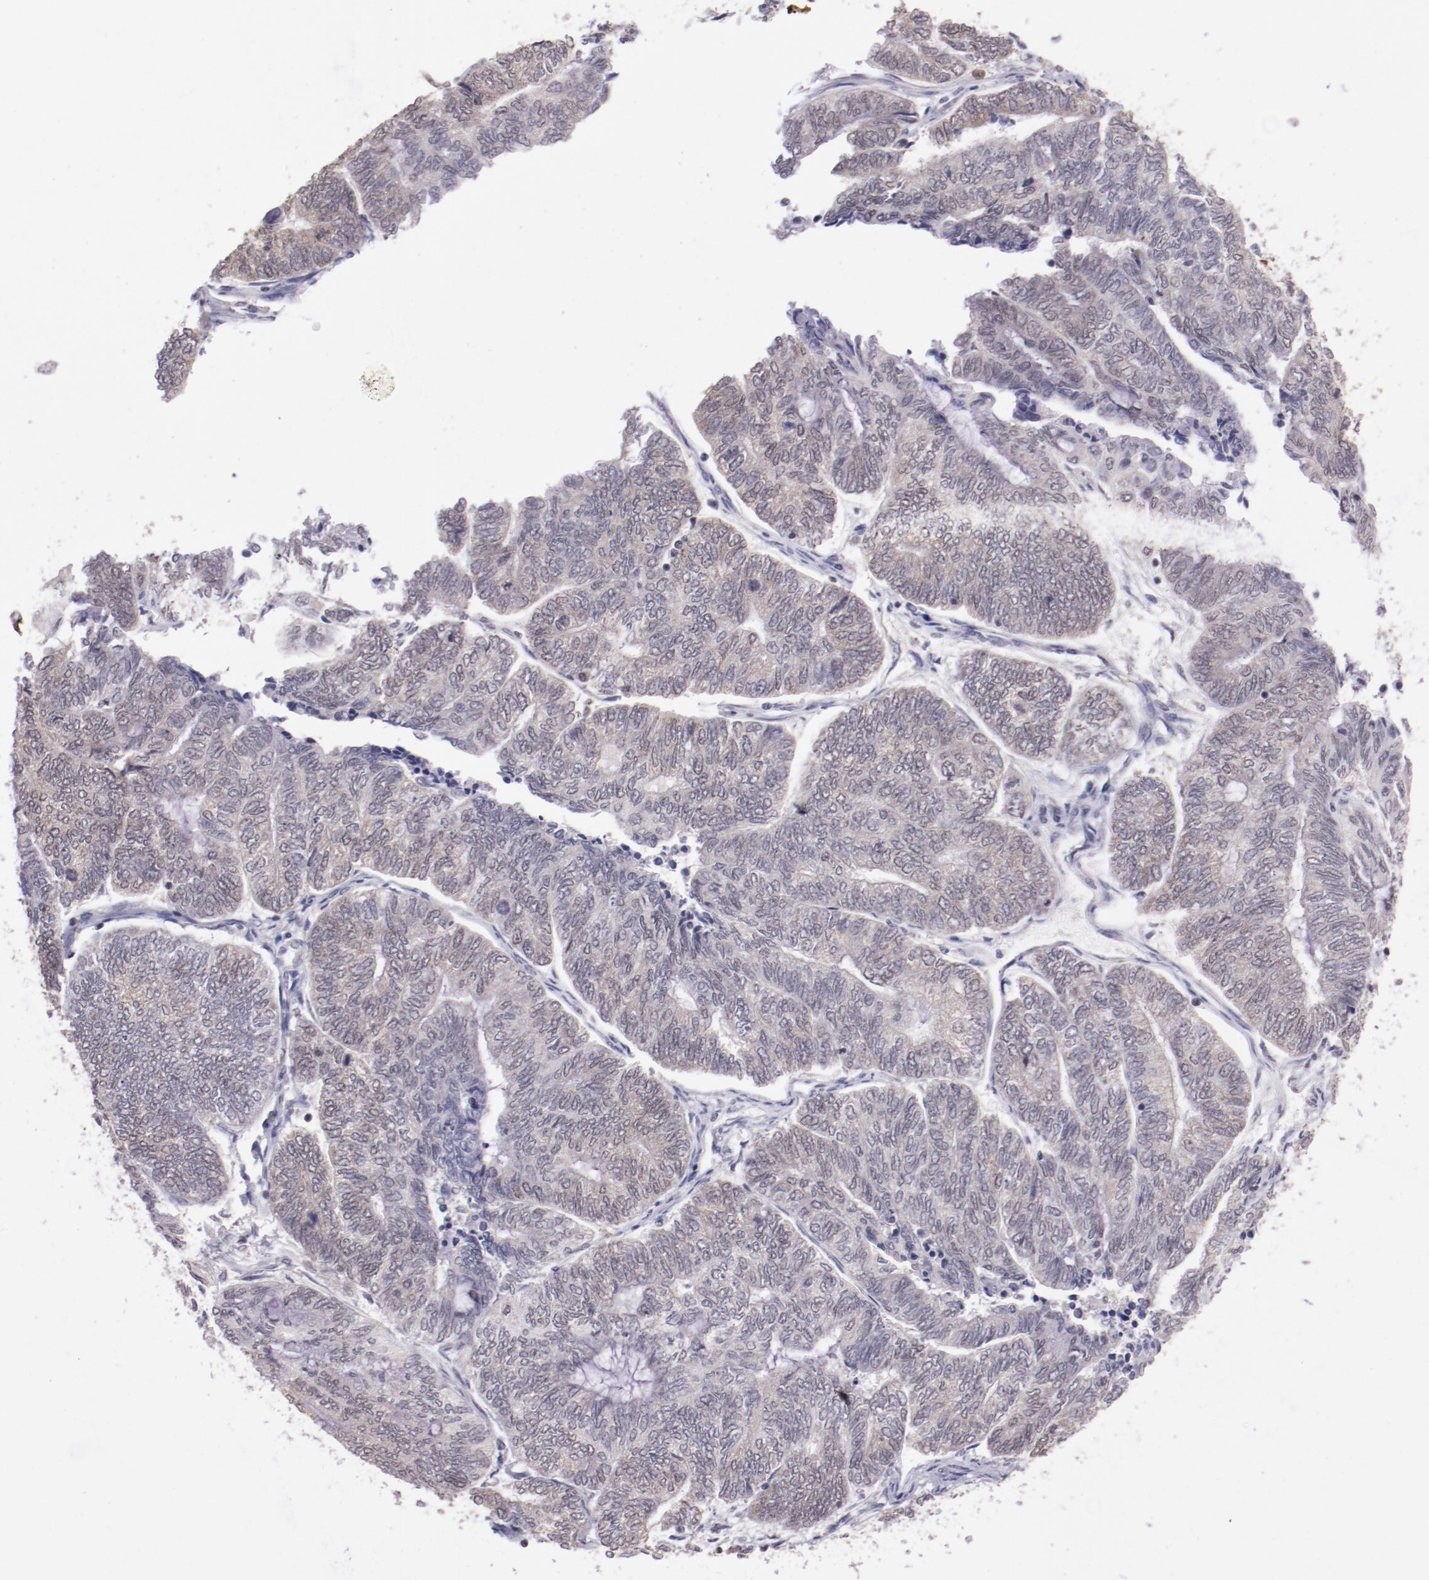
{"staining": {"intensity": "weak", "quantity": ">75%", "location": "cytoplasmic/membranous"}, "tissue": "endometrial cancer", "cell_type": "Tumor cells", "image_type": "cancer", "snomed": [{"axis": "morphology", "description": "Adenocarcinoma, NOS"}, {"axis": "topography", "description": "Uterus"}, {"axis": "topography", "description": "Endometrium"}], "caption": "Immunohistochemistry (IHC) photomicrograph of neoplastic tissue: adenocarcinoma (endometrial) stained using immunohistochemistry (IHC) demonstrates low levels of weak protein expression localized specifically in the cytoplasmic/membranous of tumor cells, appearing as a cytoplasmic/membranous brown color.", "gene": "ELF1", "patient": {"sex": "female", "age": 70}}